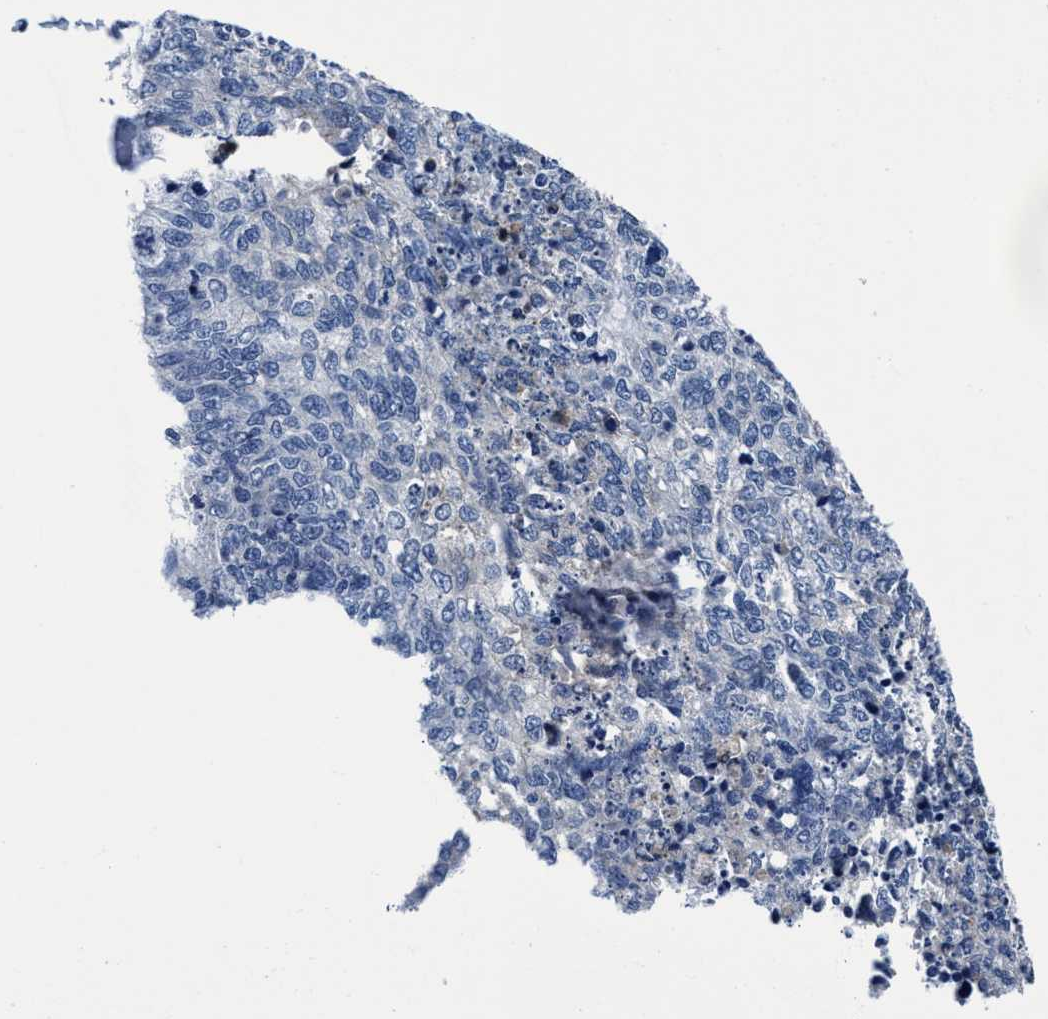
{"staining": {"intensity": "negative", "quantity": "none", "location": "none"}, "tissue": "cervical cancer", "cell_type": "Tumor cells", "image_type": "cancer", "snomed": [{"axis": "morphology", "description": "Squamous cell carcinoma, NOS"}, {"axis": "topography", "description": "Cervix"}], "caption": "A high-resolution histopathology image shows immunohistochemistry staining of squamous cell carcinoma (cervical), which demonstrates no significant positivity in tumor cells.", "gene": "TMEM94", "patient": {"sex": "female", "age": 63}}